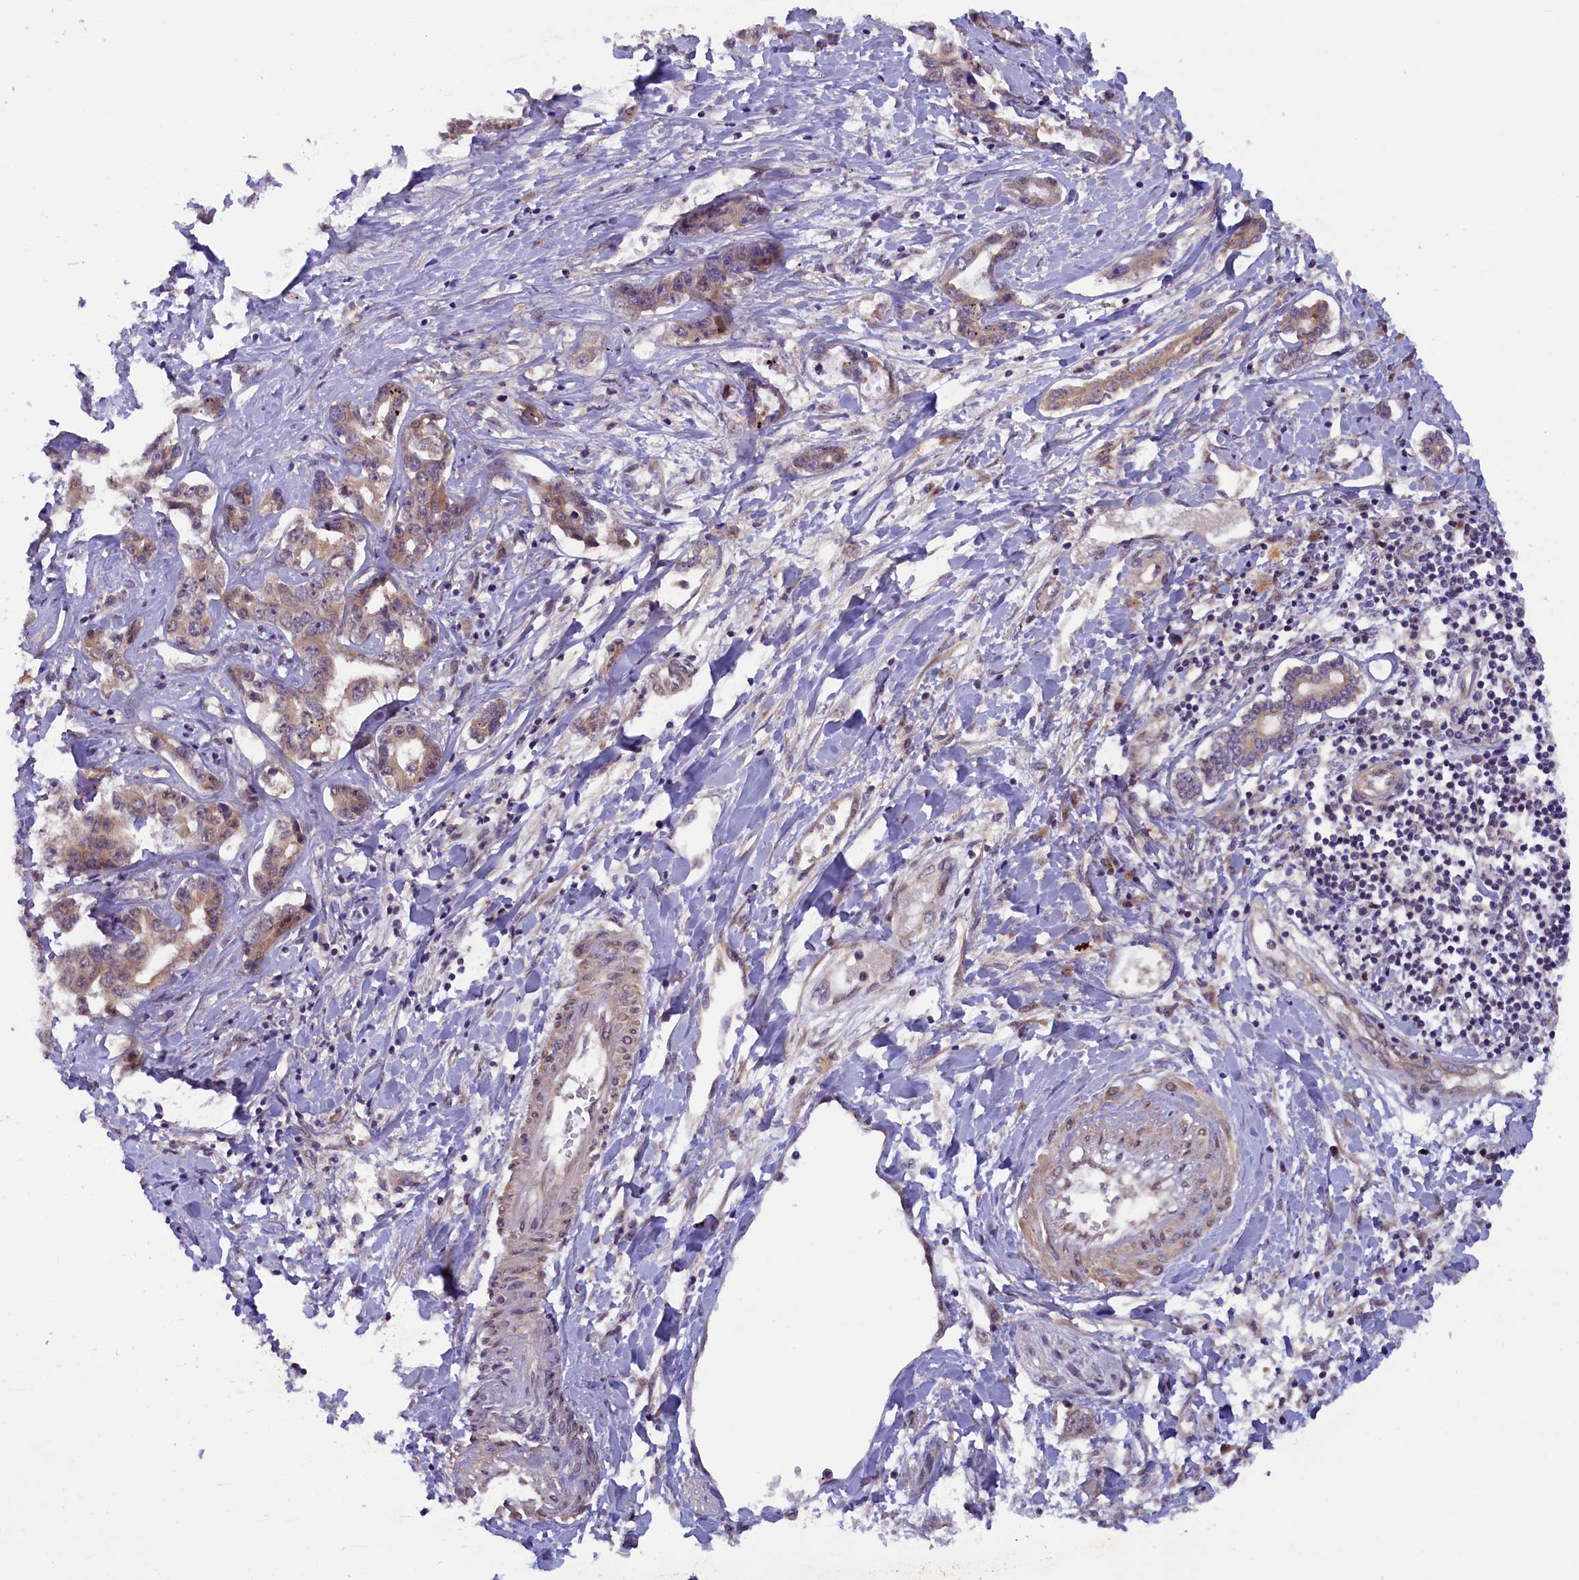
{"staining": {"intensity": "weak", "quantity": "25%-75%", "location": "cytoplasmic/membranous"}, "tissue": "liver cancer", "cell_type": "Tumor cells", "image_type": "cancer", "snomed": [{"axis": "morphology", "description": "Cholangiocarcinoma"}, {"axis": "topography", "description": "Liver"}], "caption": "Liver cancer (cholangiocarcinoma) stained with DAB (3,3'-diaminobenzidine) IHC exhibits low levels of weak cytoplasmic/membranous positivity in approximately 25%-75% of tumor cells.", "gene": "CCDC9B", "patient": {"sex": "male", "age": 59}}